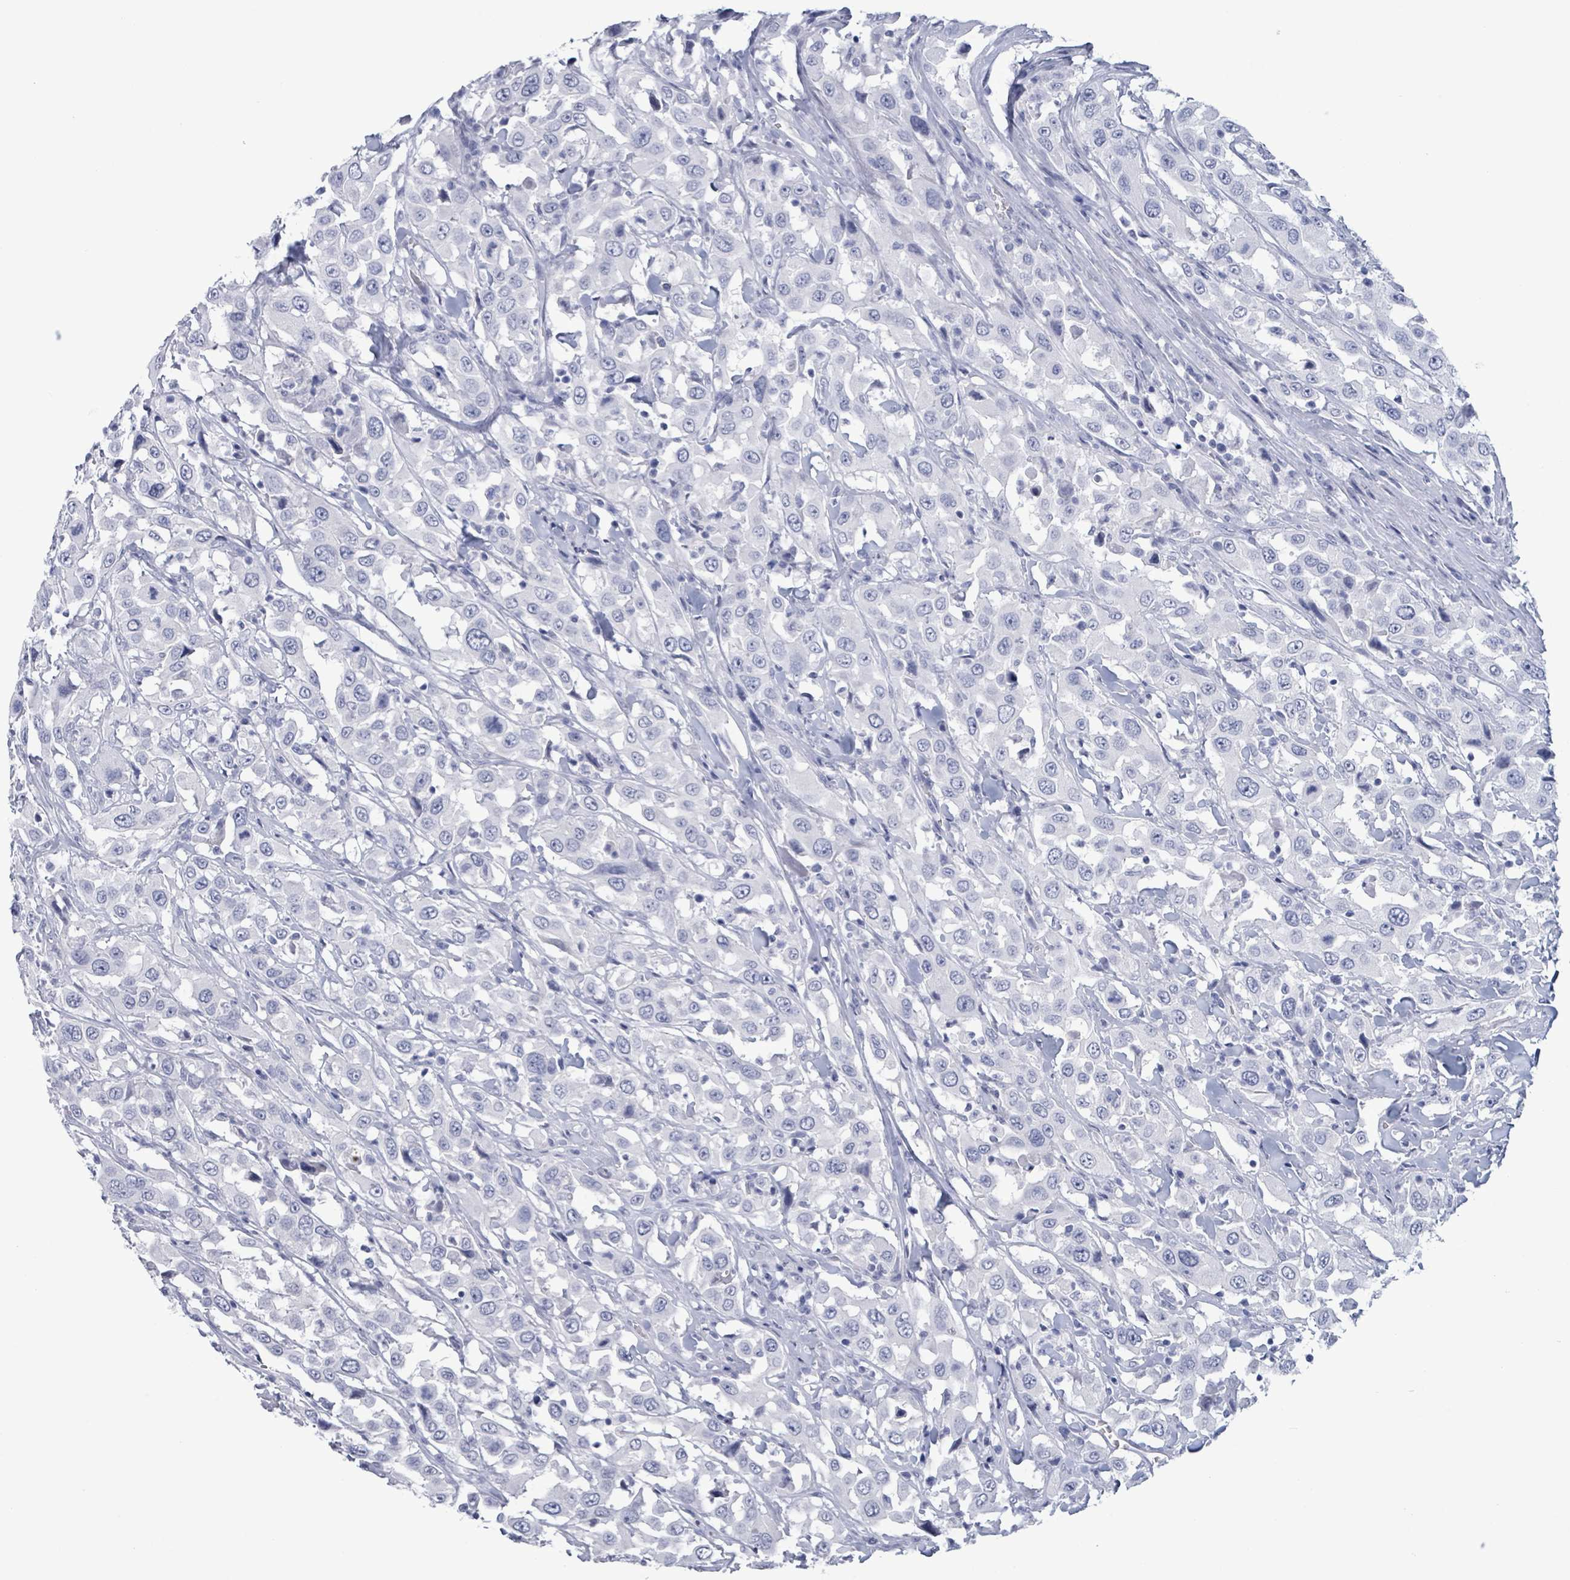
{"staining": {"intensity": "negative", "quantity": "none", "location": "none"}, "tissue": "urothelial cancer", "cell_type": "Tumor cells", "image_type": "cancer", "snomed": [{"axis": "morphology", "description": "Urothelial carcinoma, High grade"}, {"axis": "topography", "description": "Urinary bladder"}], "caption": "Immunohistochemistry (IHC) of human high-grade urothelial carcinoma displays no positivity in tumor cells. Nuclei are stained in blue.", "gene": "NKX2-1", "patient": {"sex": "male", "age": 61}}